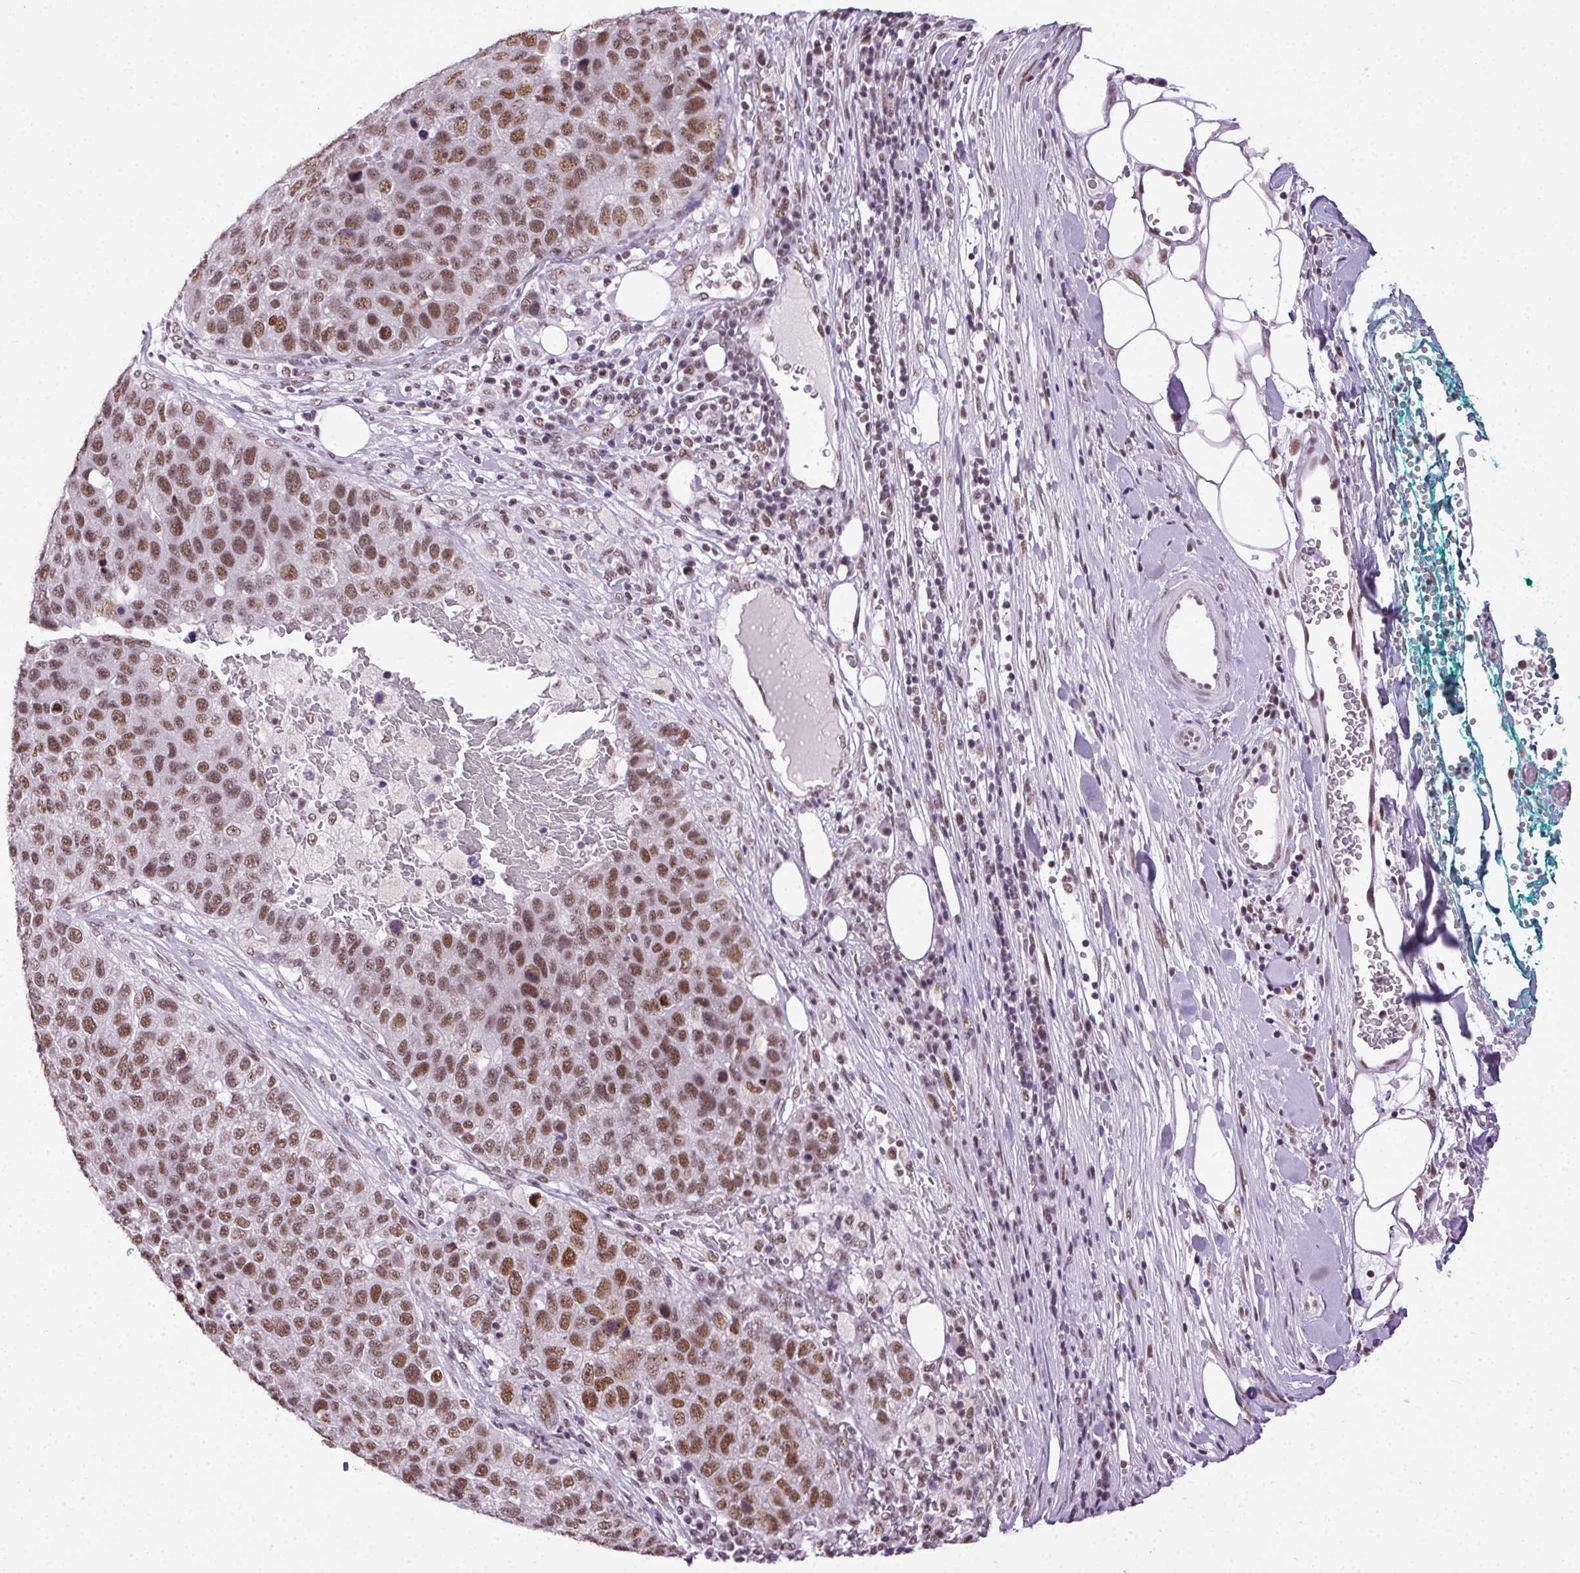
{"staining": {"intensity": "moderate", "quantity": ">75%", "location": "nuclear"}, "tissue": "pancreatic cancer", "cell_type": "Tumor cells", "image_type": "cancer", "snomed": [{"axis": "morphology", "description": "Adenocarcinoma, NOS"}, {"axis": "topography", "description": "Pancreas"}], "caption": "An image showing moderate nuclear expression in approximately >75% of tumor cells in adenocarcinoma (pancreatic), as visualized by brown immunohistochemical staining.", "gene": "TRA2B", "patient": {"sex": "female", "age": 61}}